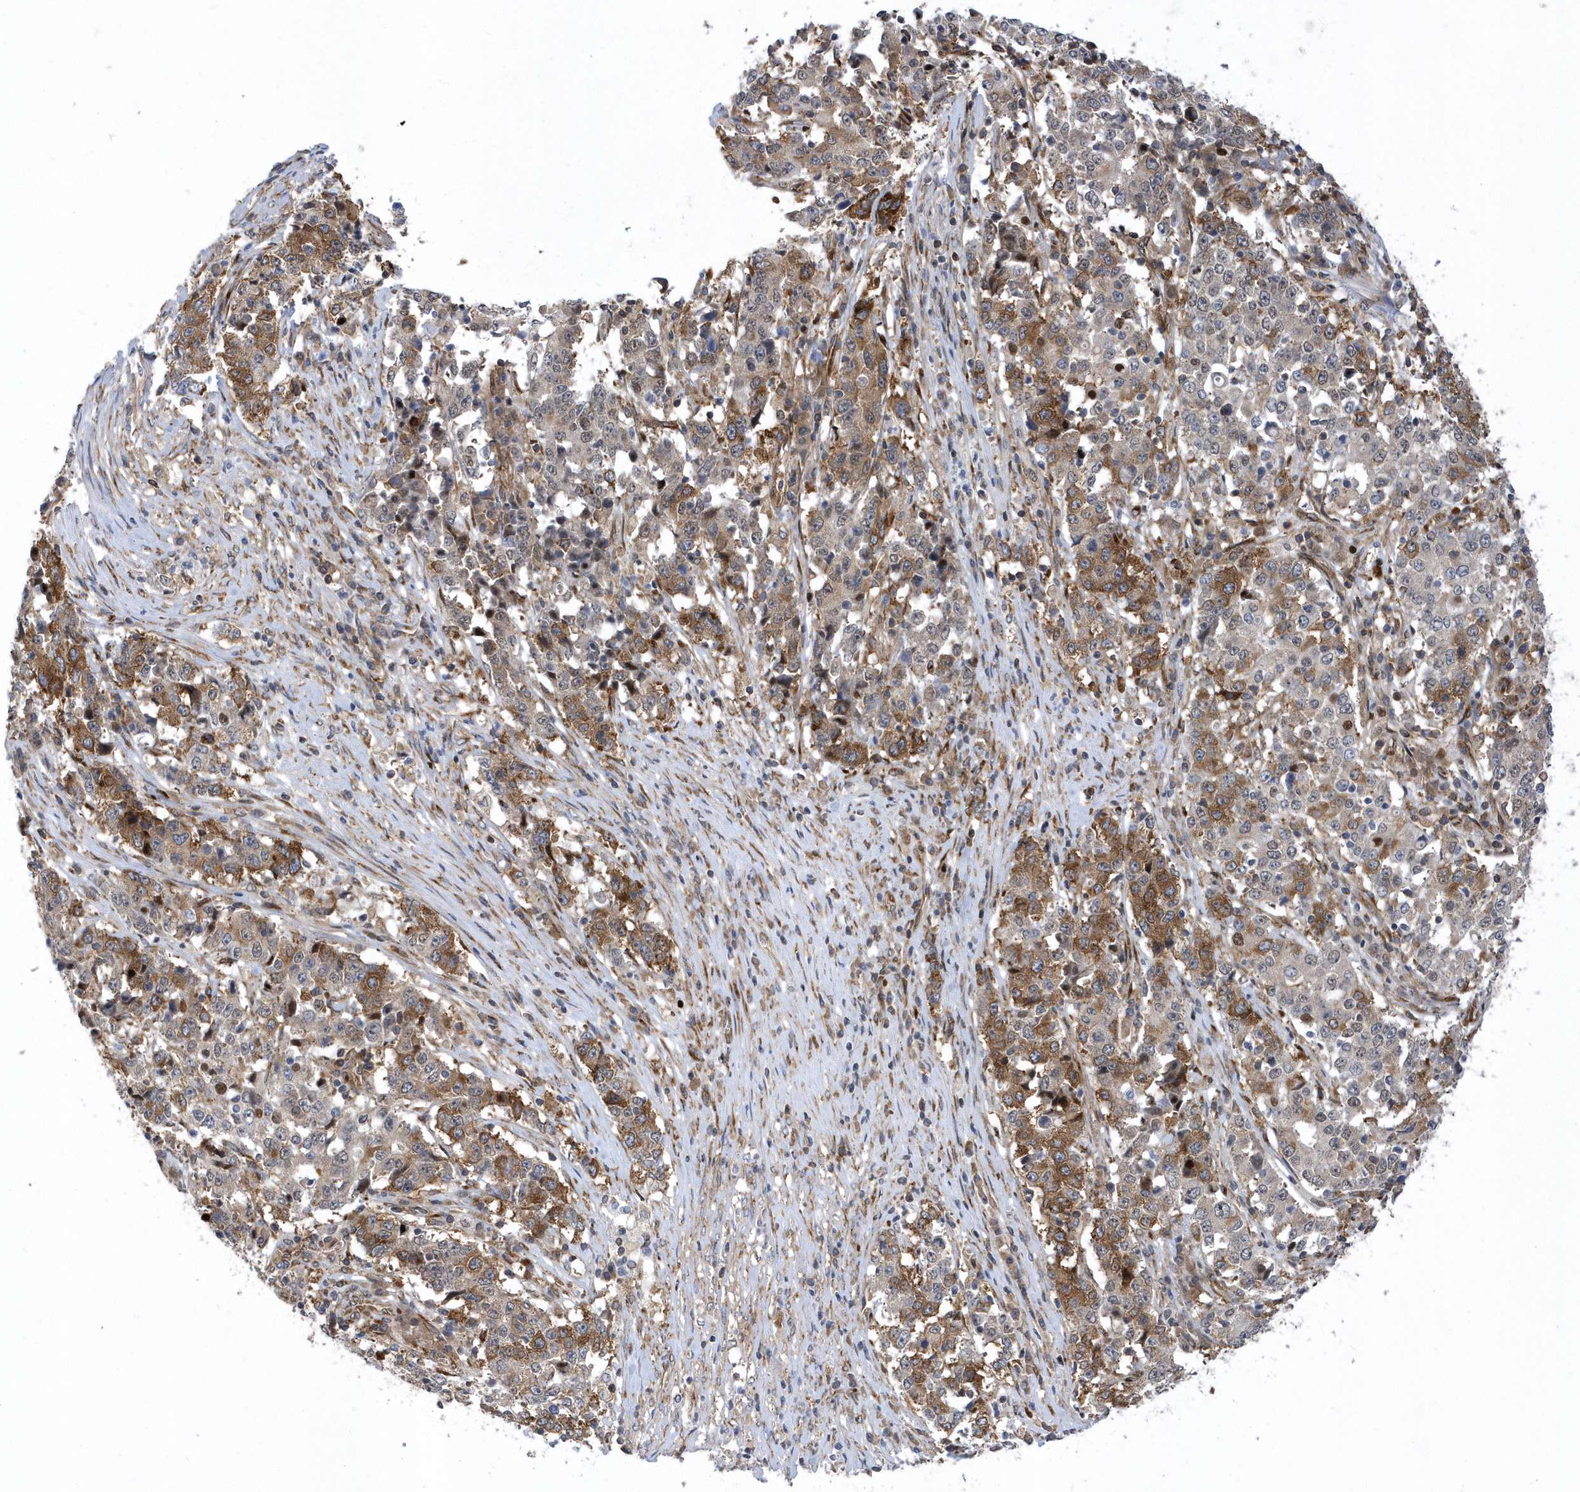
{"staining": {"intensity": "moderate", "quantity": "<25%", "location": "cytoplasmic/membranous"}, "tissue": "stomach cancer", "cell_type": "Tumor cells", "image_type": "cancer", "snomed": [{"axis": "morphology", "description": "Adenocarcinoma, NOS"}, {"axis": "topography", "description": "Stomach"}], "caption": "Immunohistochemistry (IHC) micrograph of neoplastic tissue: stomach cancer stained using immunohistochemistry (IHC) shows low levels of moderate protein expression localized specifically in the cytoplasmic/membranous of tumor cells, appearing as a cytoplasmic/membranous brown color.", "gene": "PHF1", "patient": {"sex": "male", "age": 59}}